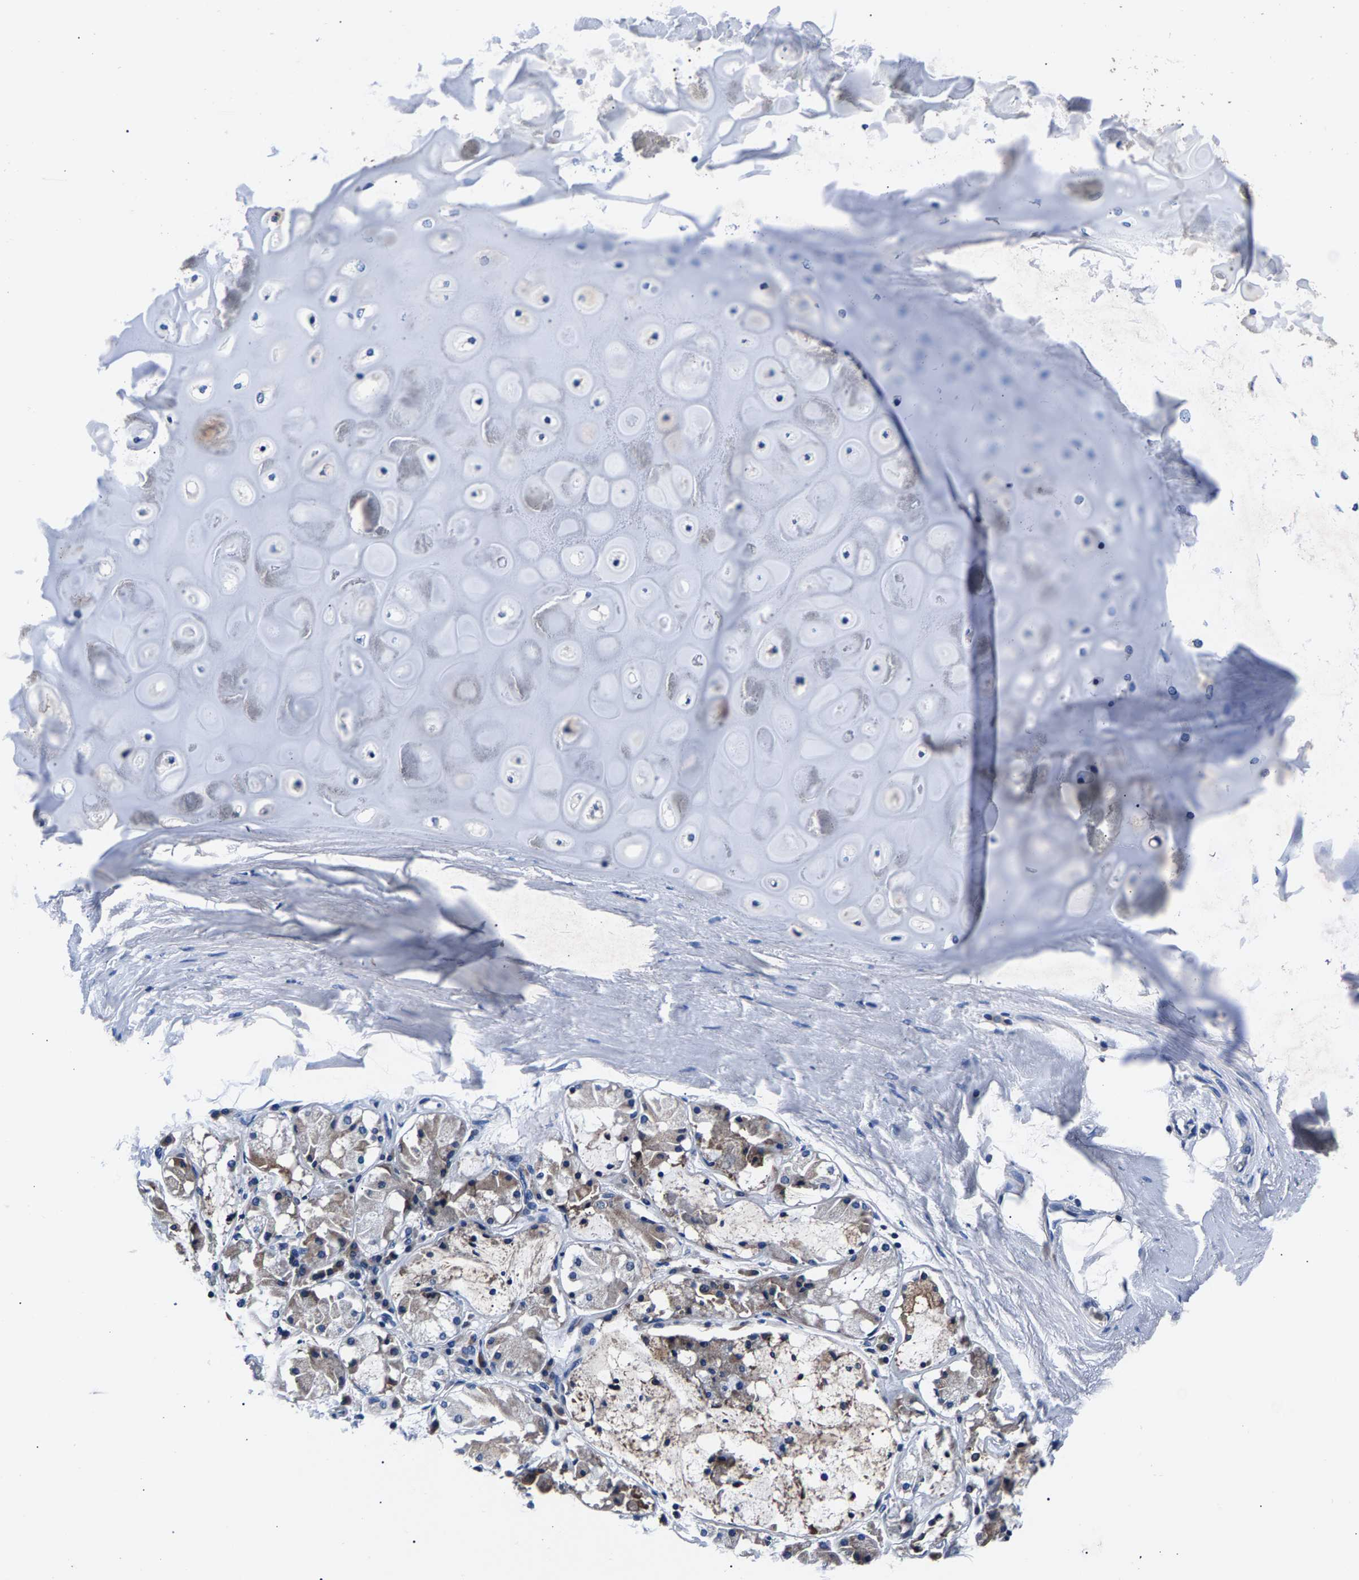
{"staining": {"intensity": "negative", "quantity": "none", "location": "none"}, "tissue": "adipose tissue", "cell_type": "Adipocytes", "image_type": "normal", "snomed": [{"axis": "morphology", "description": "Normal tissue, NOS"}, {"axis": "topography", "description": "Cartilage tissue"}, {"axis": "topography", "description": "Lung"}], "caption": "IHC of benign human adipose tissue shows no positivity in adipocytes.", "gene": "PHF24", "patient": {"sex": "female", "age": 77}}